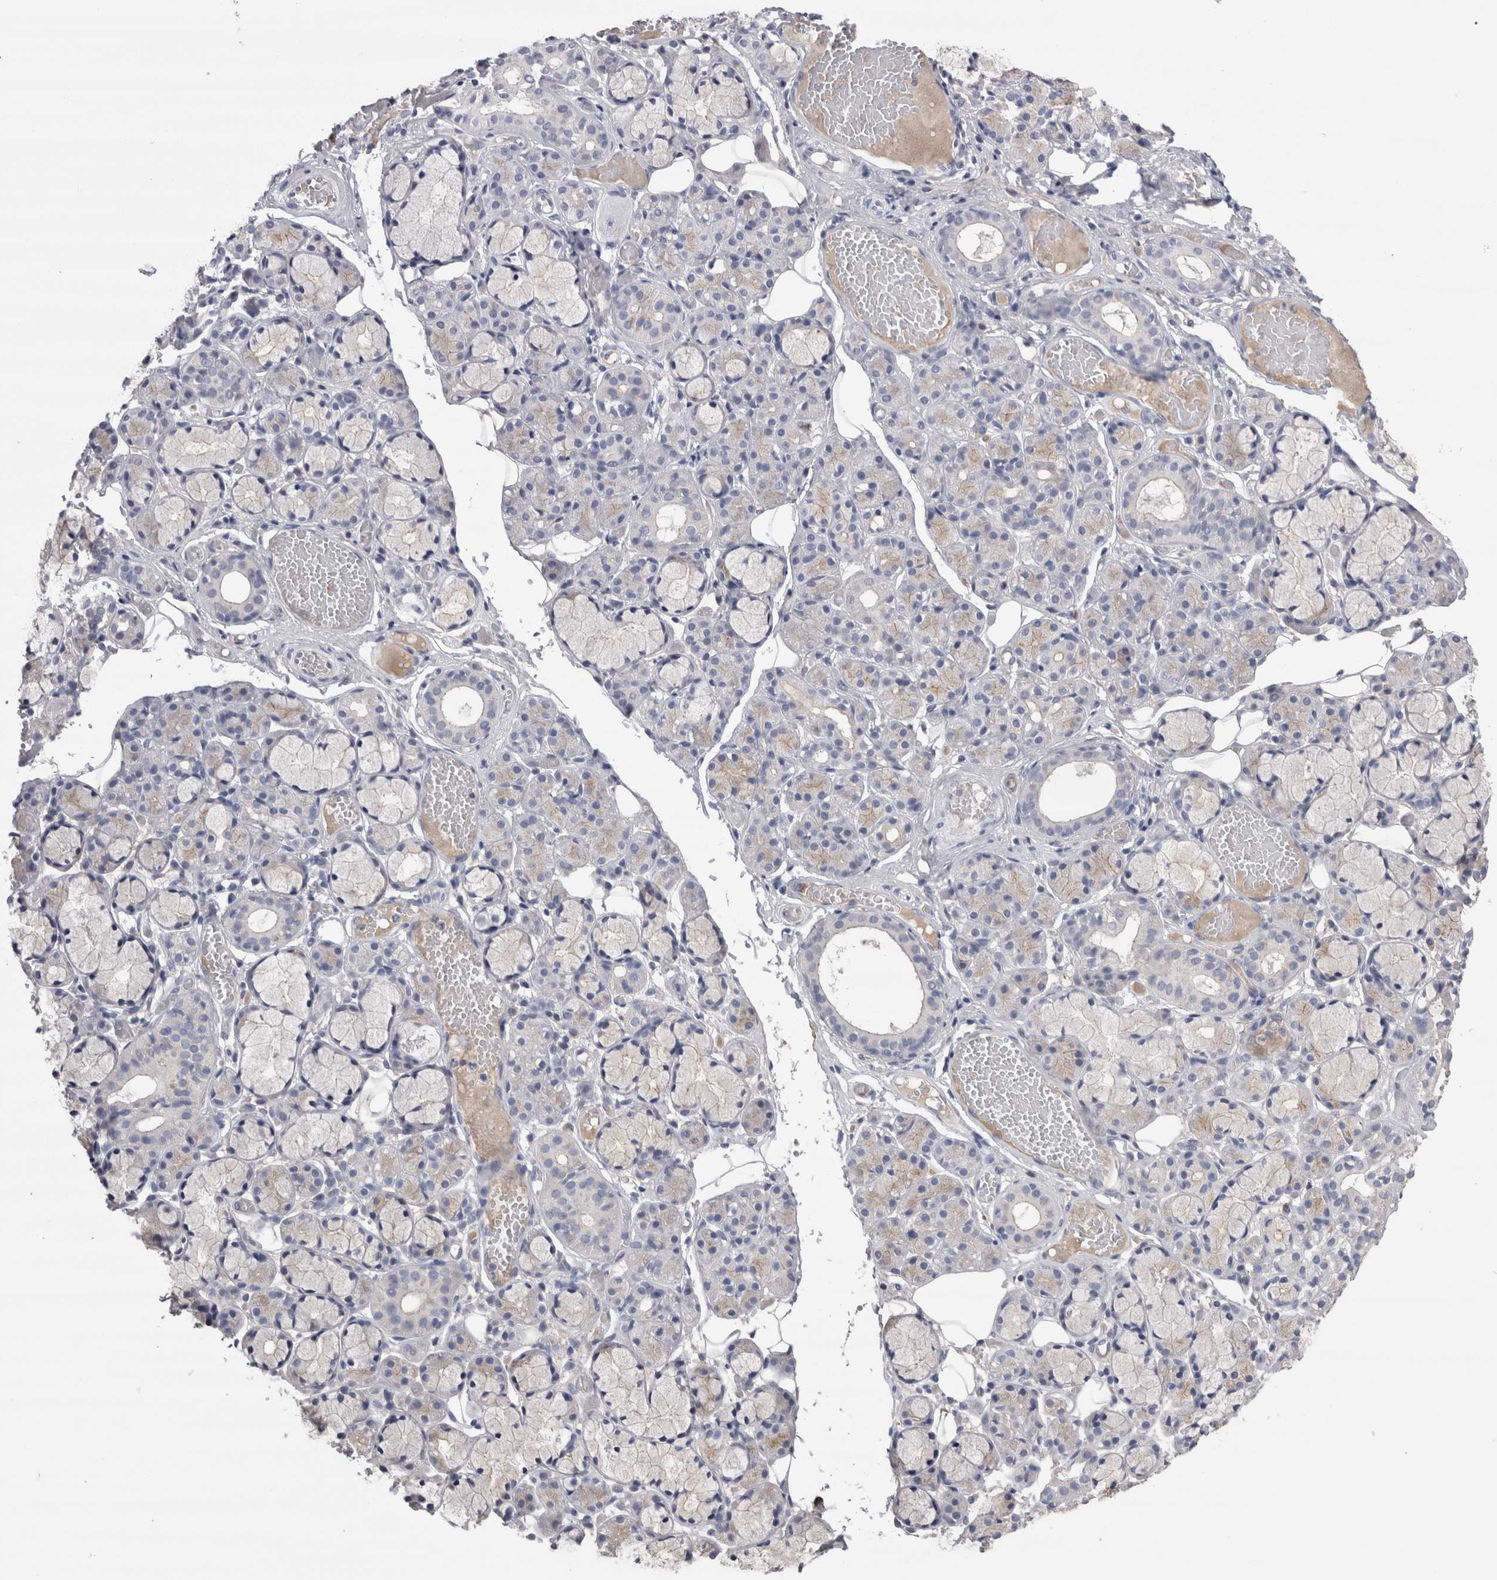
{"staining": {"intensity": "negative", "quantity": "none", "location": "none"}, "tissue": "salivary gland", "cell_type": "Glandular cells", "image_type": "normal", "snomed": [{"axis": "morphology", "description": "Normal tissue, NOS"}, {"axis": "topography", "description": "Salivary gland"}], "caption": "This histopathology image is of unremarkable salivary gland stained with immunohistochemistry (IHC) to label a protein in brown with the nuclei are counter-stained blue. There is no expression in glandular cells. (DAB immunohistochemistry, high magnification).", "gene": "REG1A", "patient": {"sex": "male", "age": 63}}